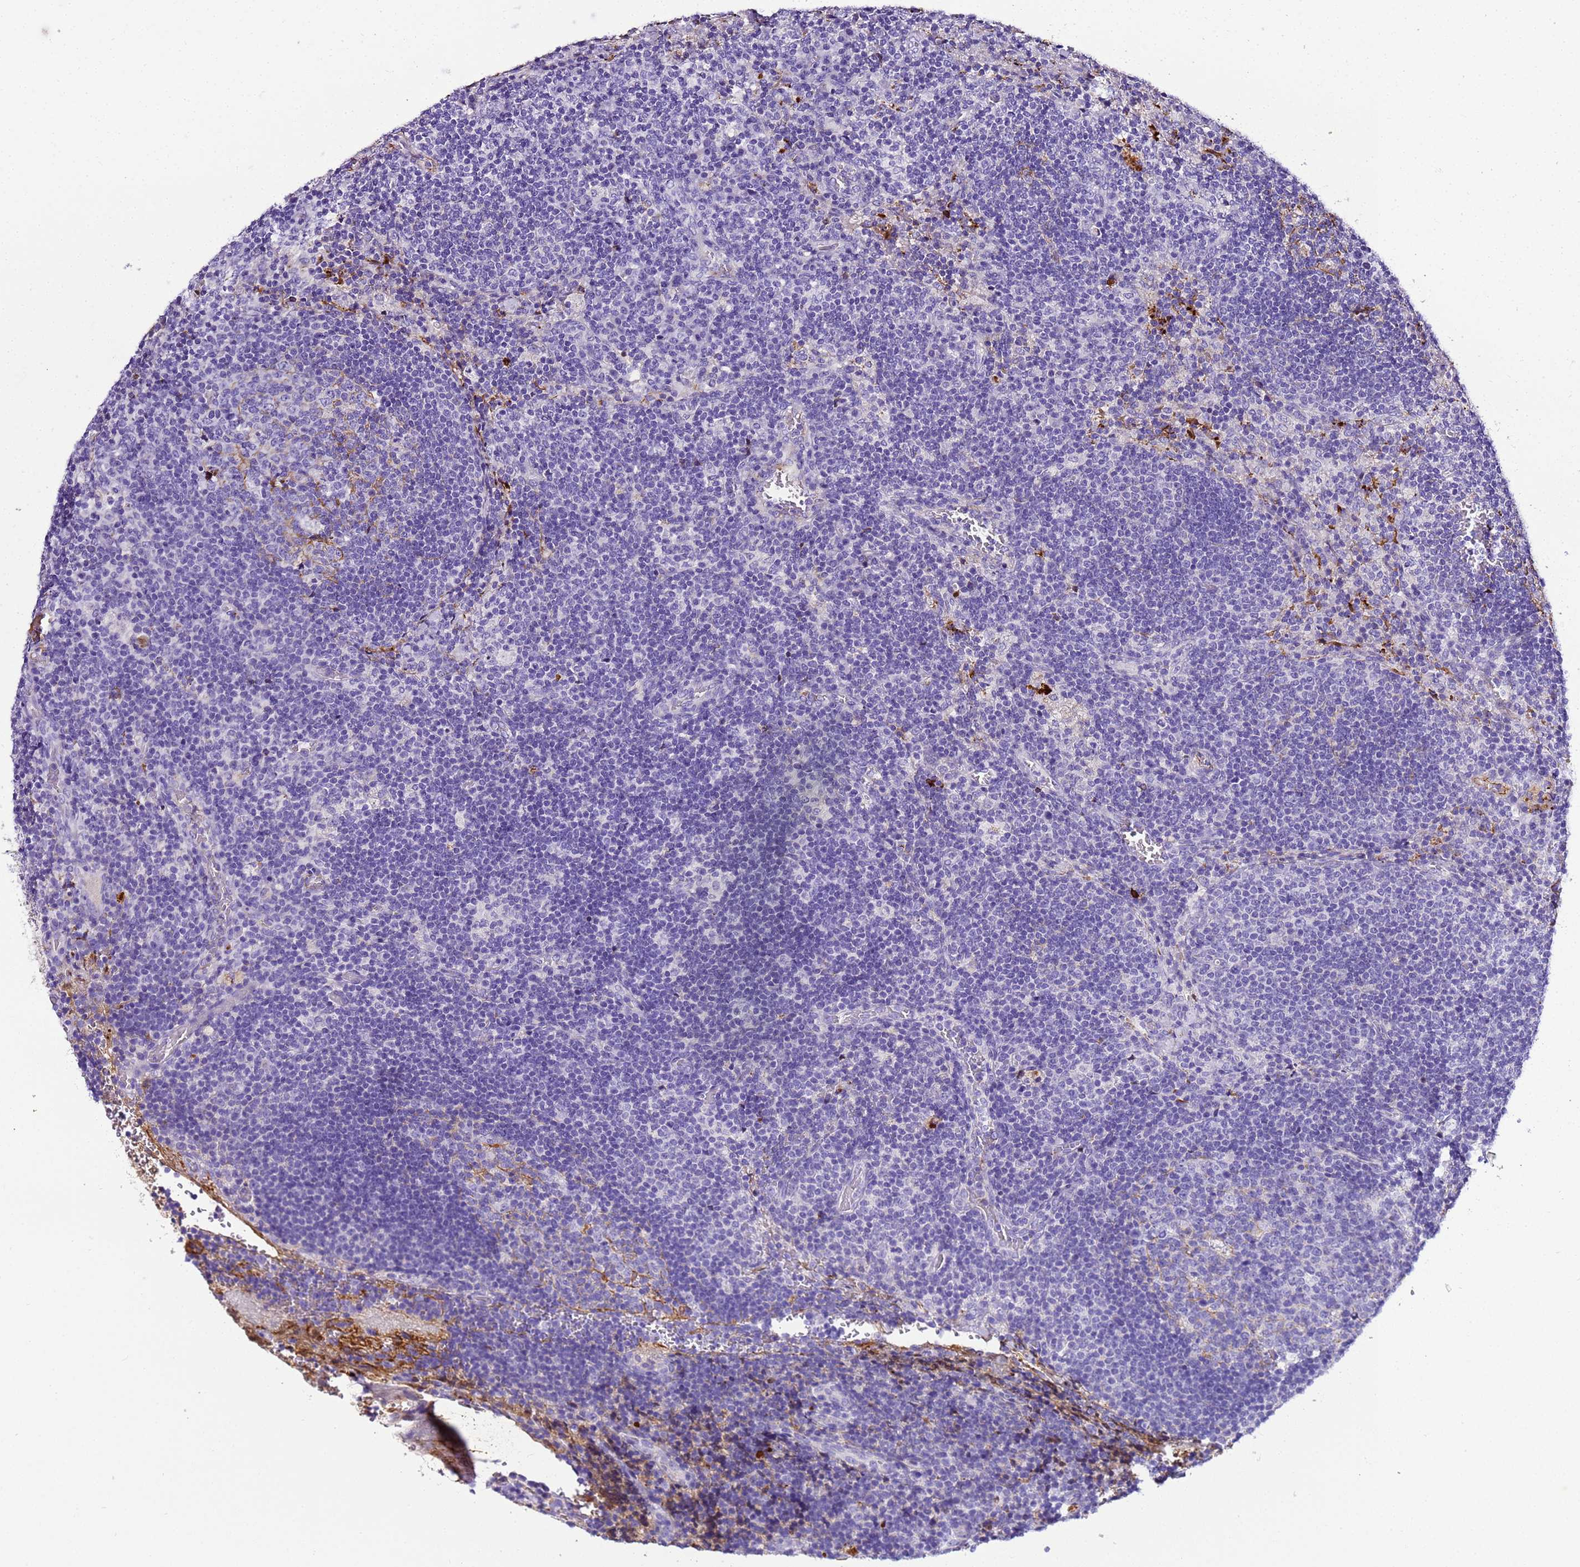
{"staining": {"intensity": "negative", "quantity": "none", "location": "none"}, "tissue": "lymph node", "cell_type": "Germinal center cells", "image_type": "normal", "snomed": [{"axis": "morphology", "description": "Normal tissue, NOS"}, {"axis": "topography", "description": "Lymph node"}], "caption": "The photomicrograph reveals no significant positivity in germinal center cells of lymph node.", "gene": "CFHR1", "patient": {"sex": "male", "age": 58}}